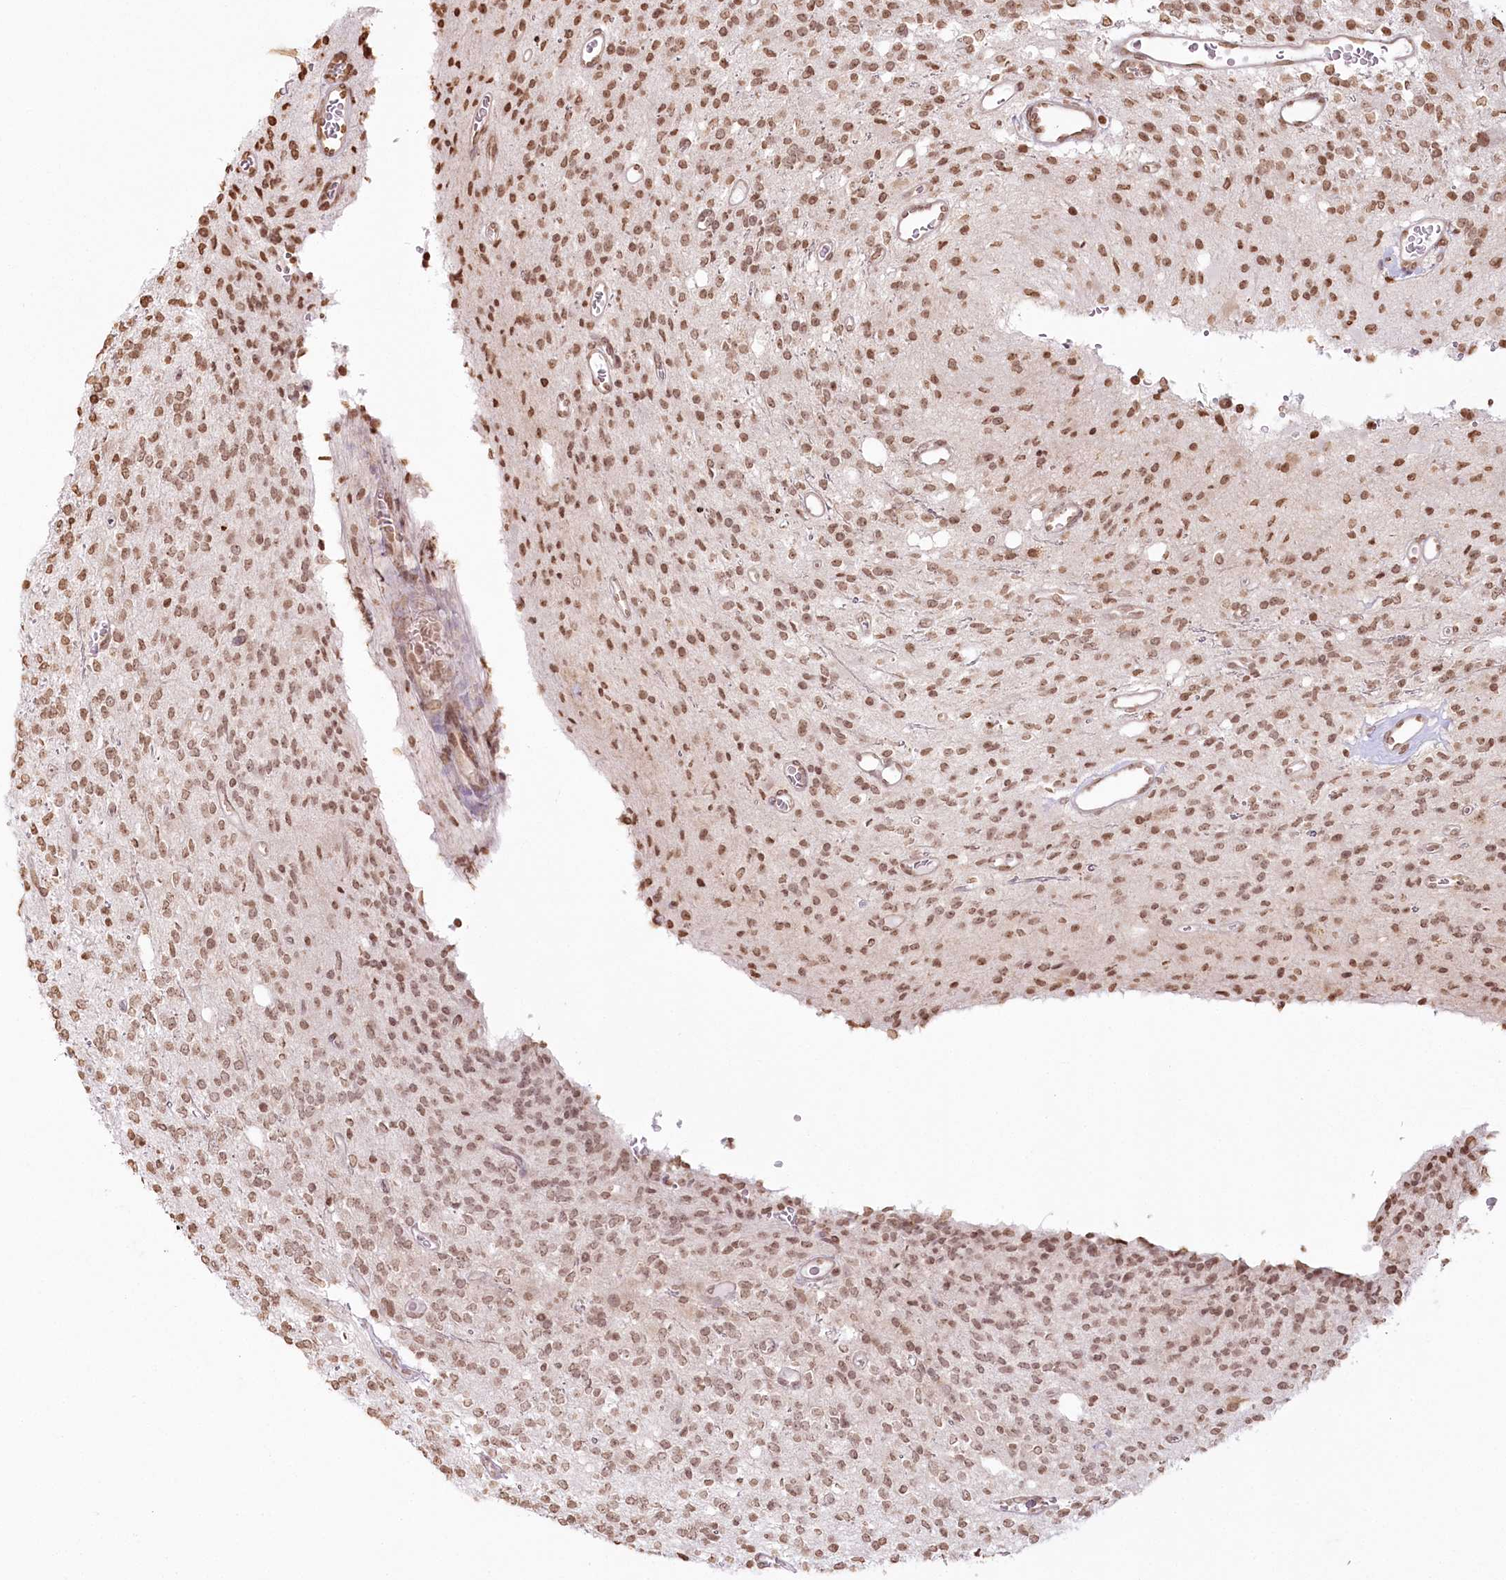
{"staining": {"intensity": "moderate", "quantity": ">75%", "location": "nuclear"}, "tissue": "glioma", "cell_type": "Tumor cells", "image_type": "cancer", "snomed": [{"axis": "morphology", "description": "Glioma, malignant, High grade"}, {"axis": "topography", "description": "Brain"}], "caption": "Protein staining by immunohistochemistry (IHC) demonstrates moderate nuclear positivity in about >75% of tumor cells in malignant glioma (high-grade).", "gene": "FAM13A", "patient": {"sex": "male", "age": 34}}